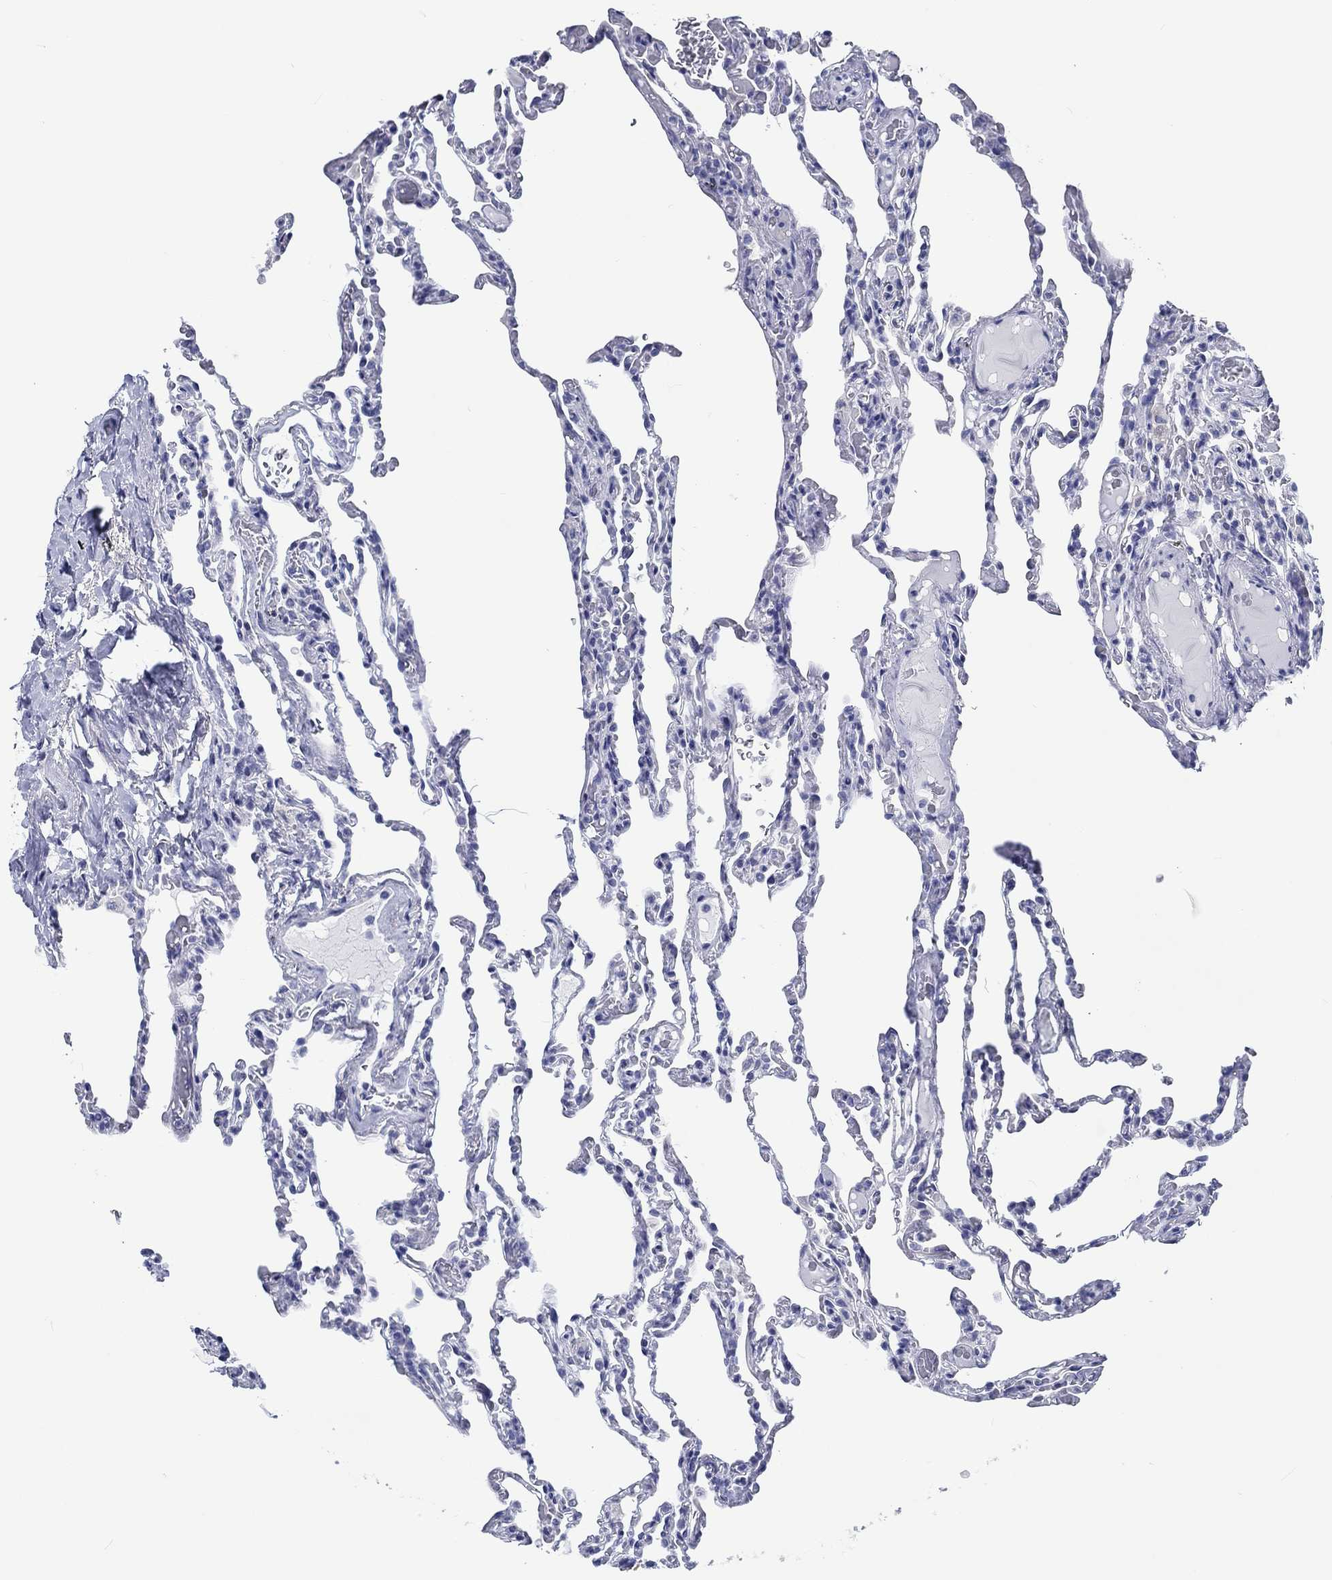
{"staining": {"intensity": "negative", "quantity": "none", "location": "none"}, "tissue": "lung", "cell_type": "Alveolar cells", "image_type": "normal", "snomed": [{"axis": "morphology", "description": "Normal tissue, NOS"}, {"axis": "topography", "description": "Lung"}], "caption": "IHC of unremarkable human lung exhibits no staining in alveolar cells. The staining is performed using DAB brown chromogen with nuclei counter-stained in using hematoxylin.", "gene": "H1", "patient": {"sex": "female", "age": 43}}